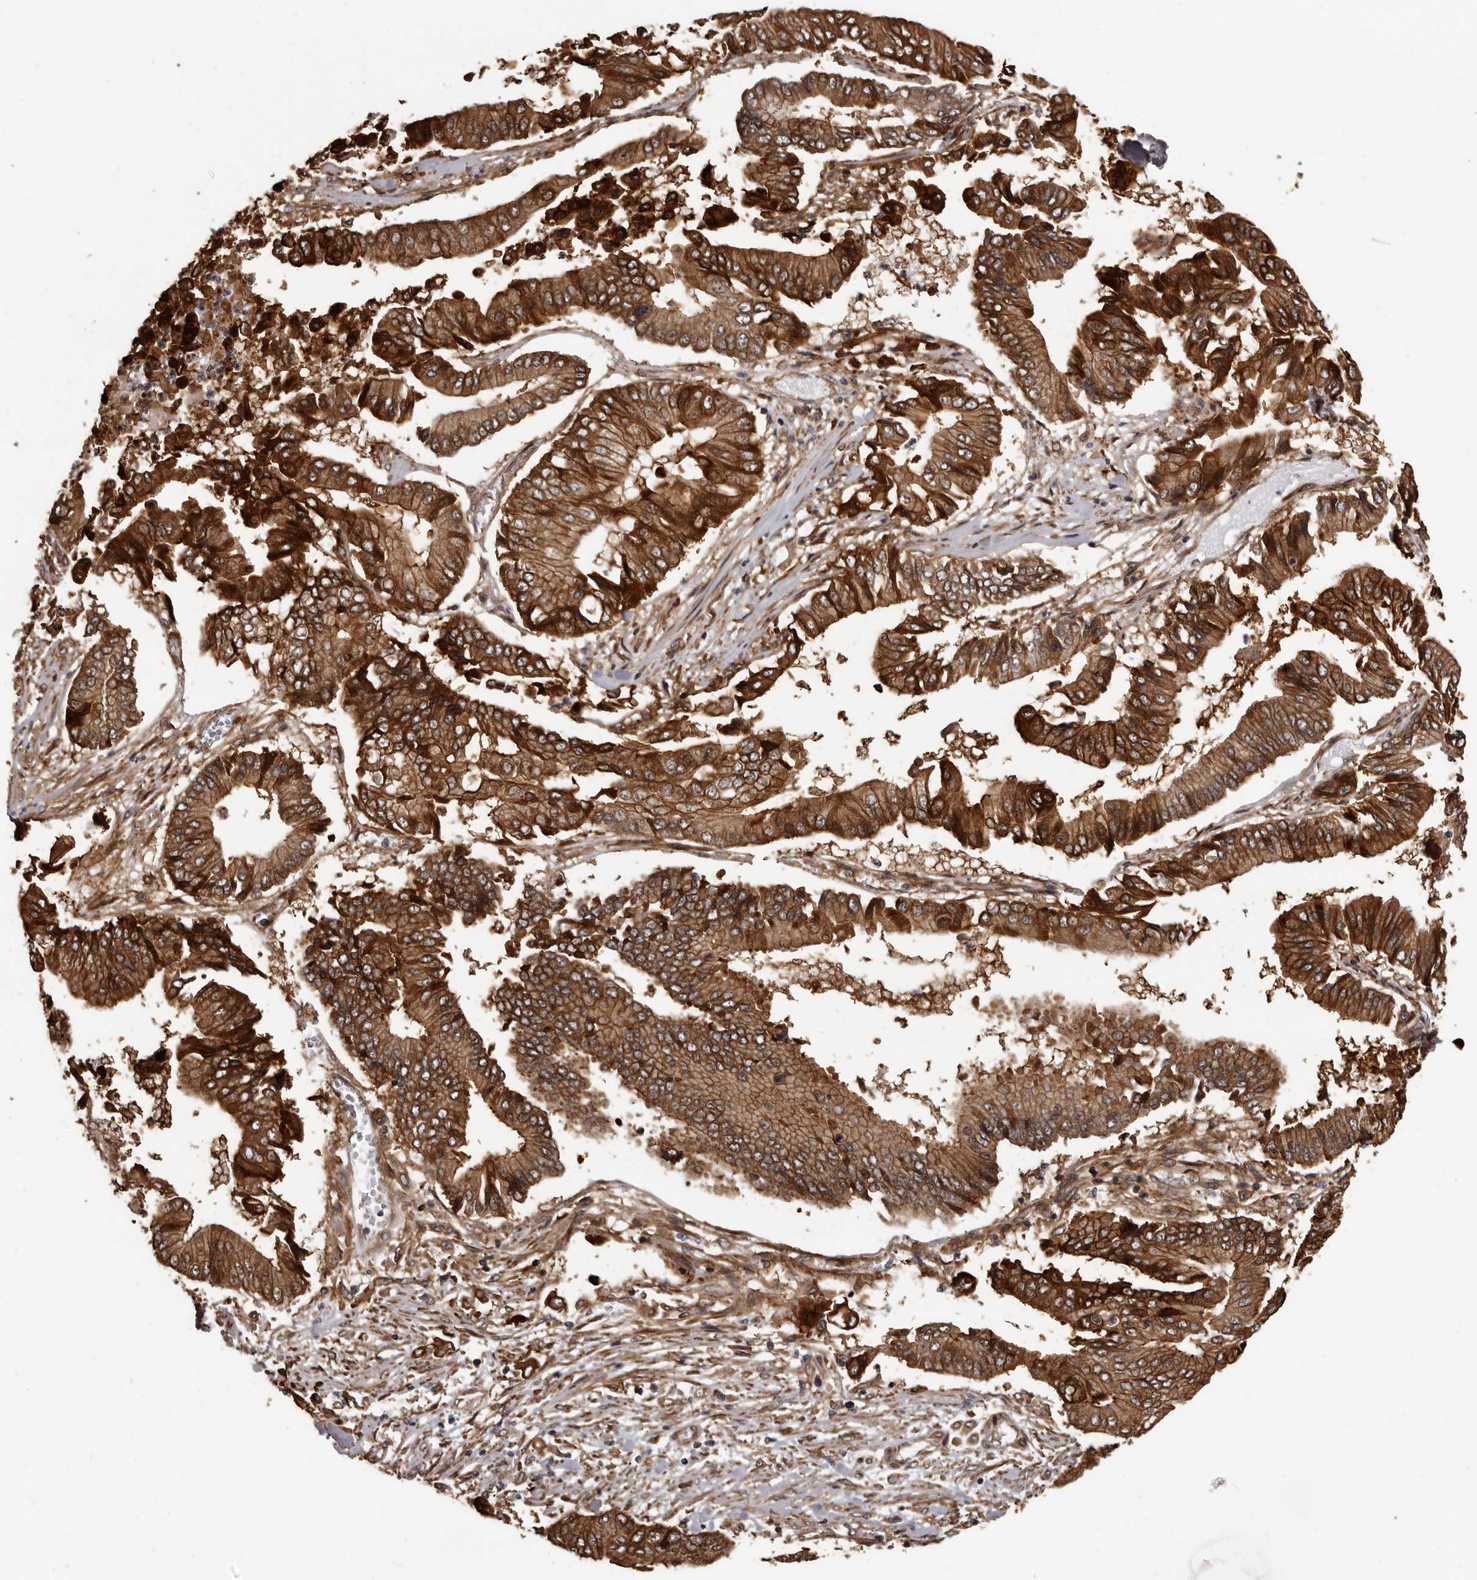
{"staining": {"intensity": "strong", "quantity": ">75%", "location": "cytoplasmic/membranous"}, "tissue": "pancreatic cancer", "cell_type": "Tumor cells", "image_type": "cancer", "snomed": [{"axis": "morphology", "description": "Adenocarcinoma, NOS"}, {"axis": "topography", "description": "Pancreas"}], "caption": "Pancreatic cancer was stained to show a protein in brown. There is high levels of strong cytoplasmic/membranous positivity in approximately >75% of tumor cells.", "gene": "SLITRK6", "patient": {"sex": "female", "age": 77}}